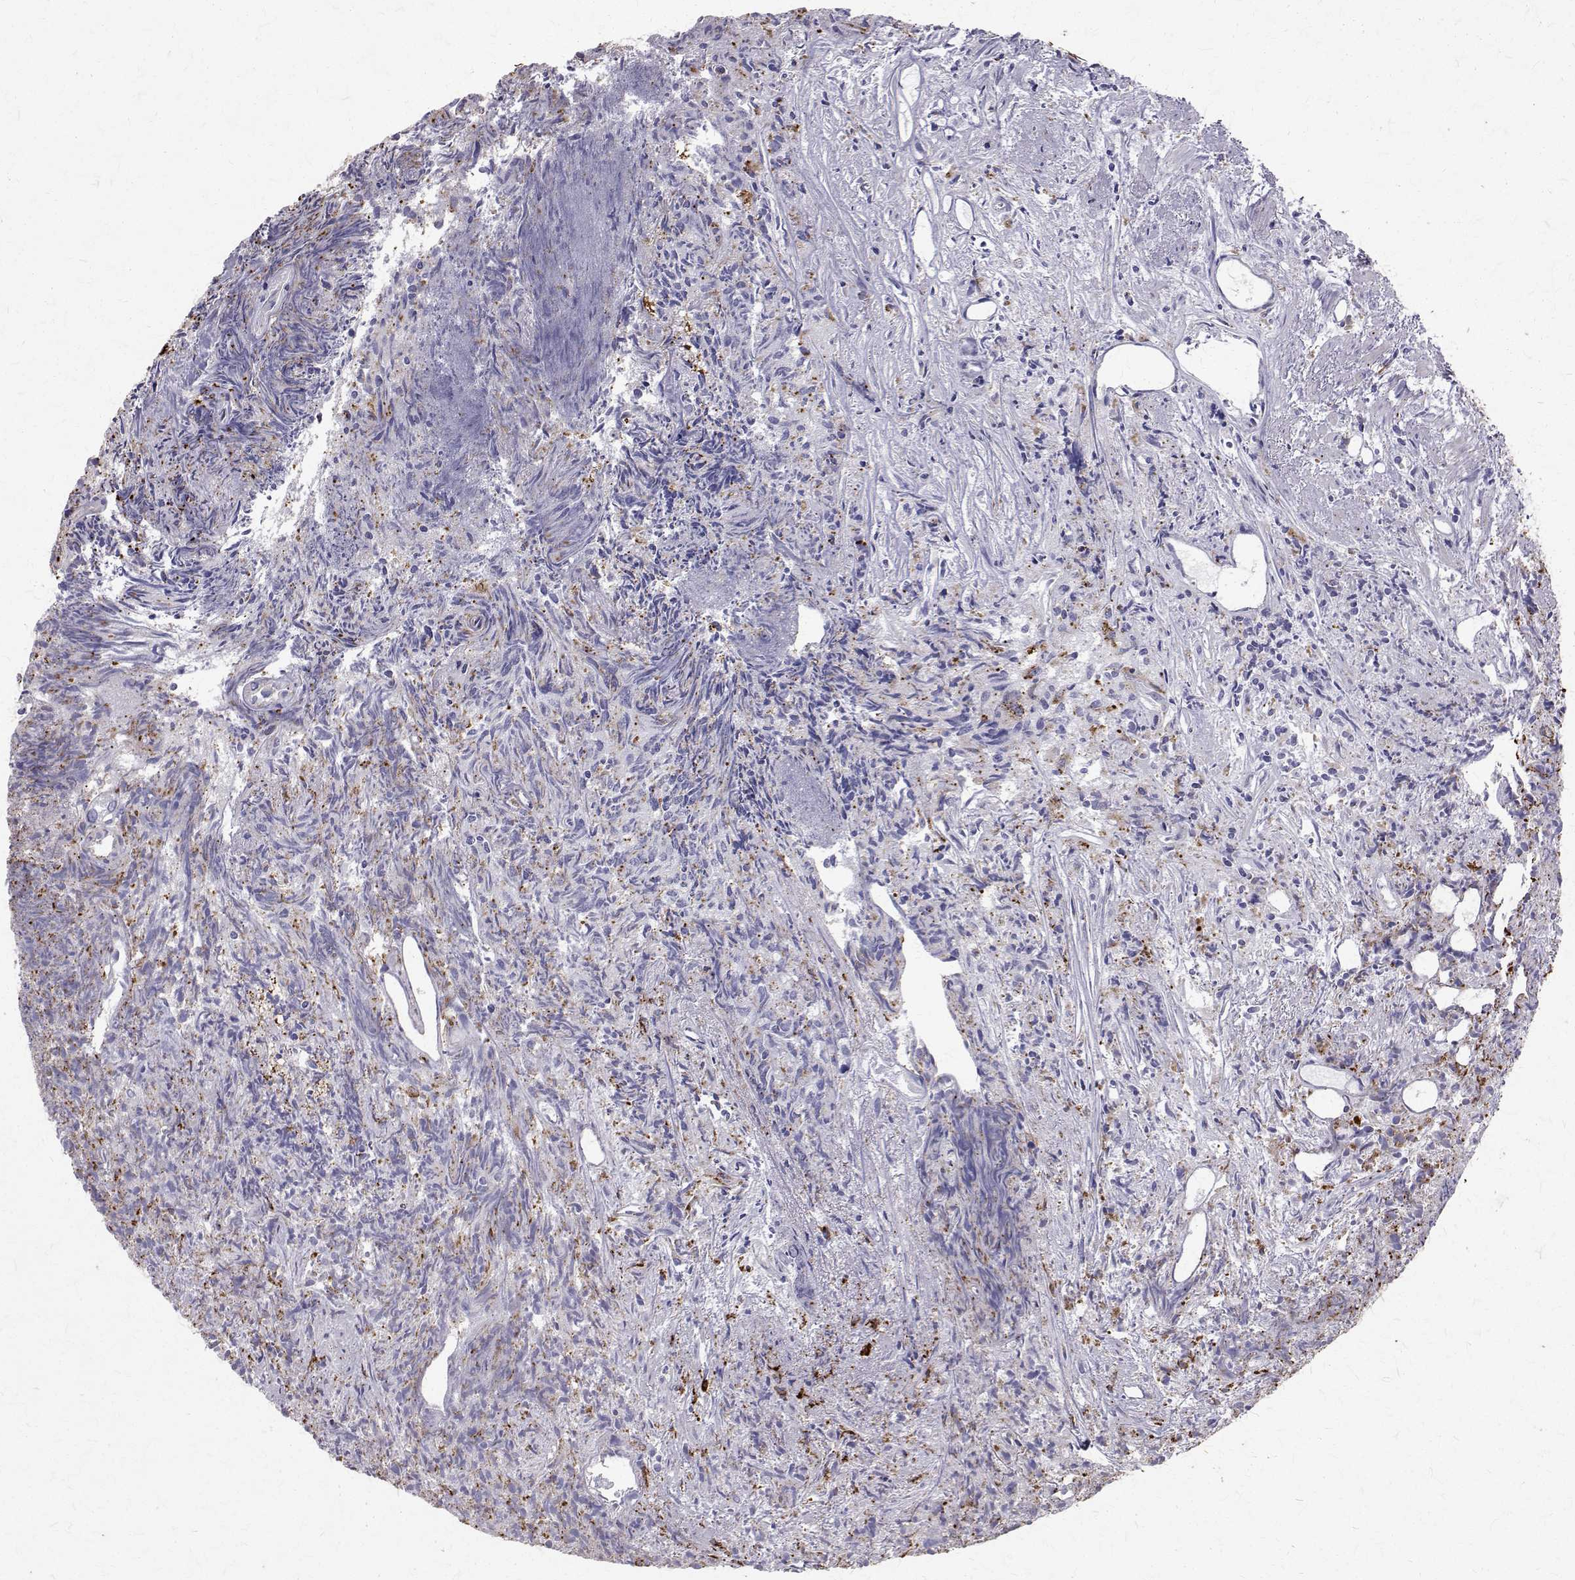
{"staining": {"intensity": "moderate", "quantity": "25%-75%", "location": "cytoplasmic/membranous"}, "tissue": "prostate cancer", "cell_type": "Tumor cells", "image_type": "cancer", "snomed": [{"axis": "morphology", "description": "Adenocarcinoma, High grade"}, {"axis": "topography", "description": "Prostate"}], "caption": "Protein analysis of prostate cancer tissue demonstrates moderate cytoplasmic/membranous staining in approximately 25%-75% of tumor cells.", "gene": "TPP1", "patient": {"sex": "male", "age": 58}}